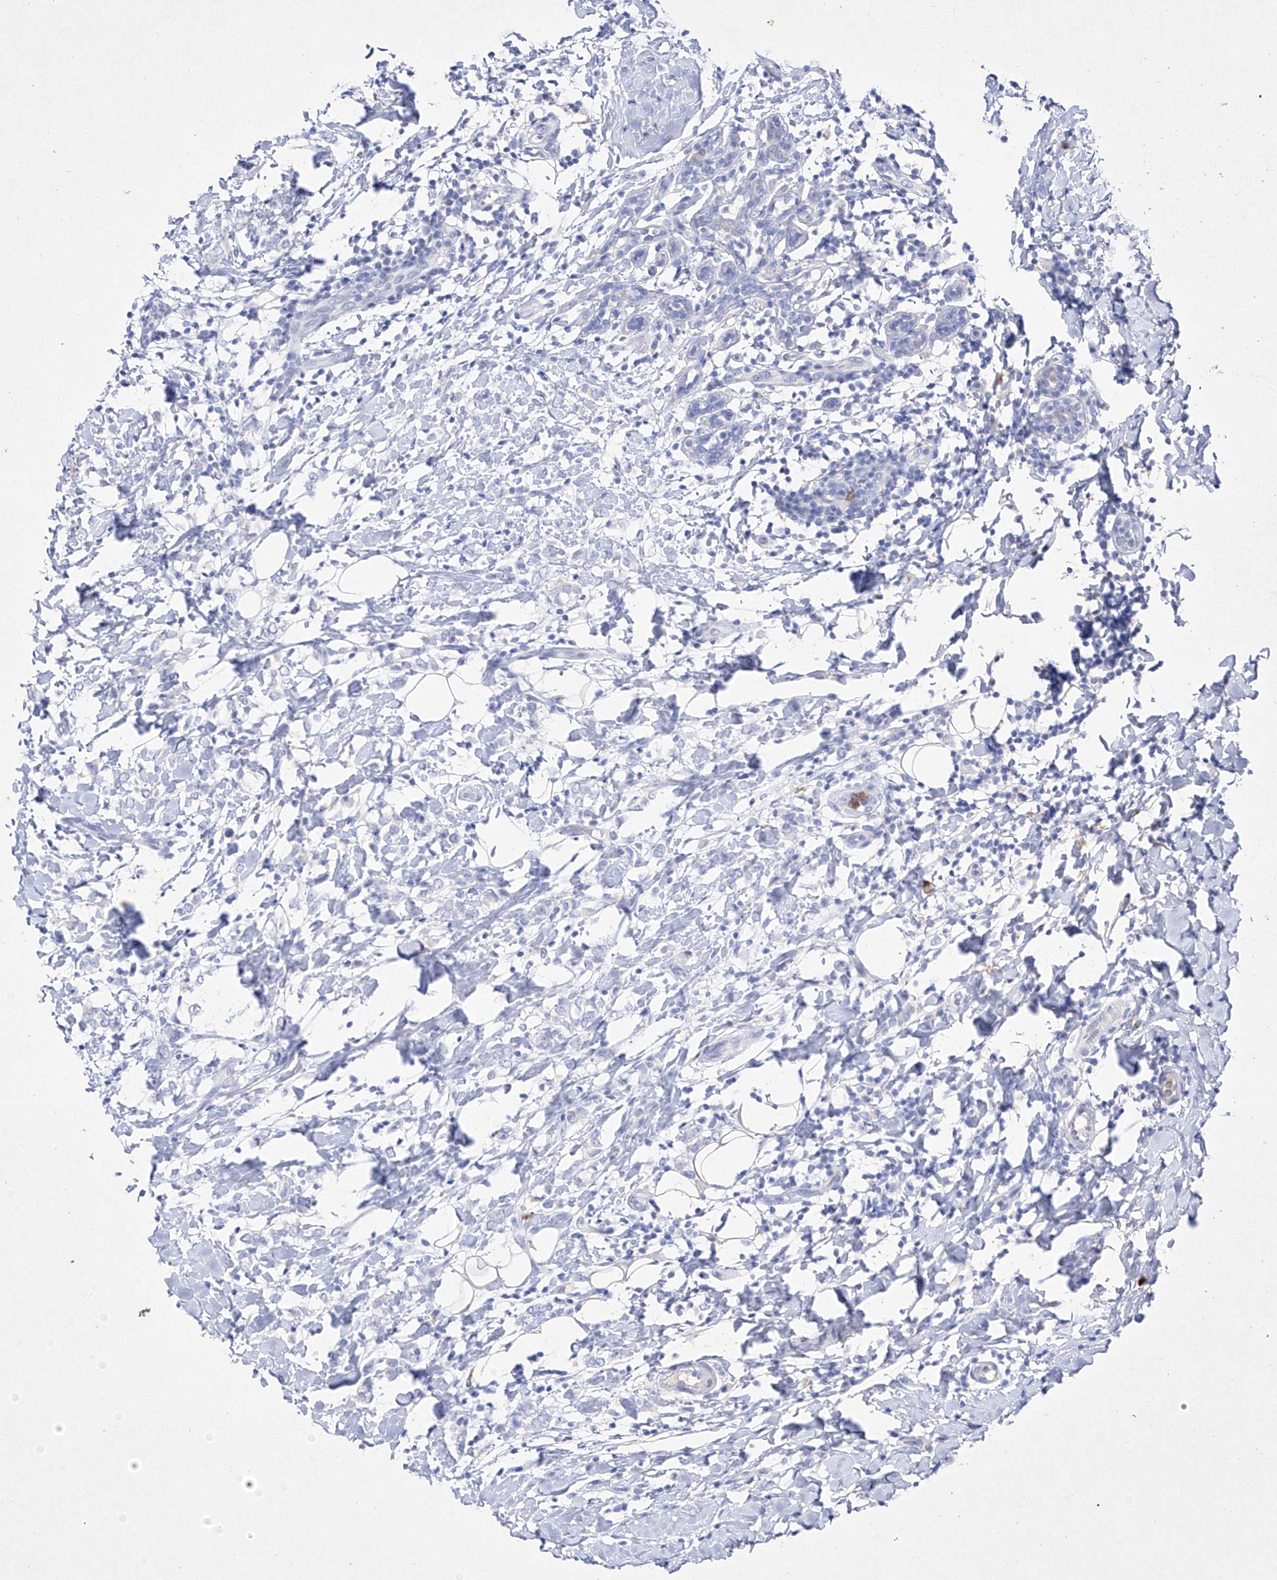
{"staining": {"intensity": "negative", "quantity": "none", "location": "none"}, "tissue": "breast cancer", "cell_type": "Tumor cells", "image_type": "cancer", "snomed": [{"axis": "morphology", "description": "Normal tissue, NOS"}, {"axis": "morphology", "description": "Lobular carcinoma"}, {"axis": "topography", "description": "Breast"}], "caption": "High magnification brightfield microscopy of lobular carcinoma (breast) stained with DAB (brown) and counterstained with hematoxylin (blue): tumor cells show no significant expression.", "gene": "TM7SF2", "patient": {"sex": "female", "age": 47}}